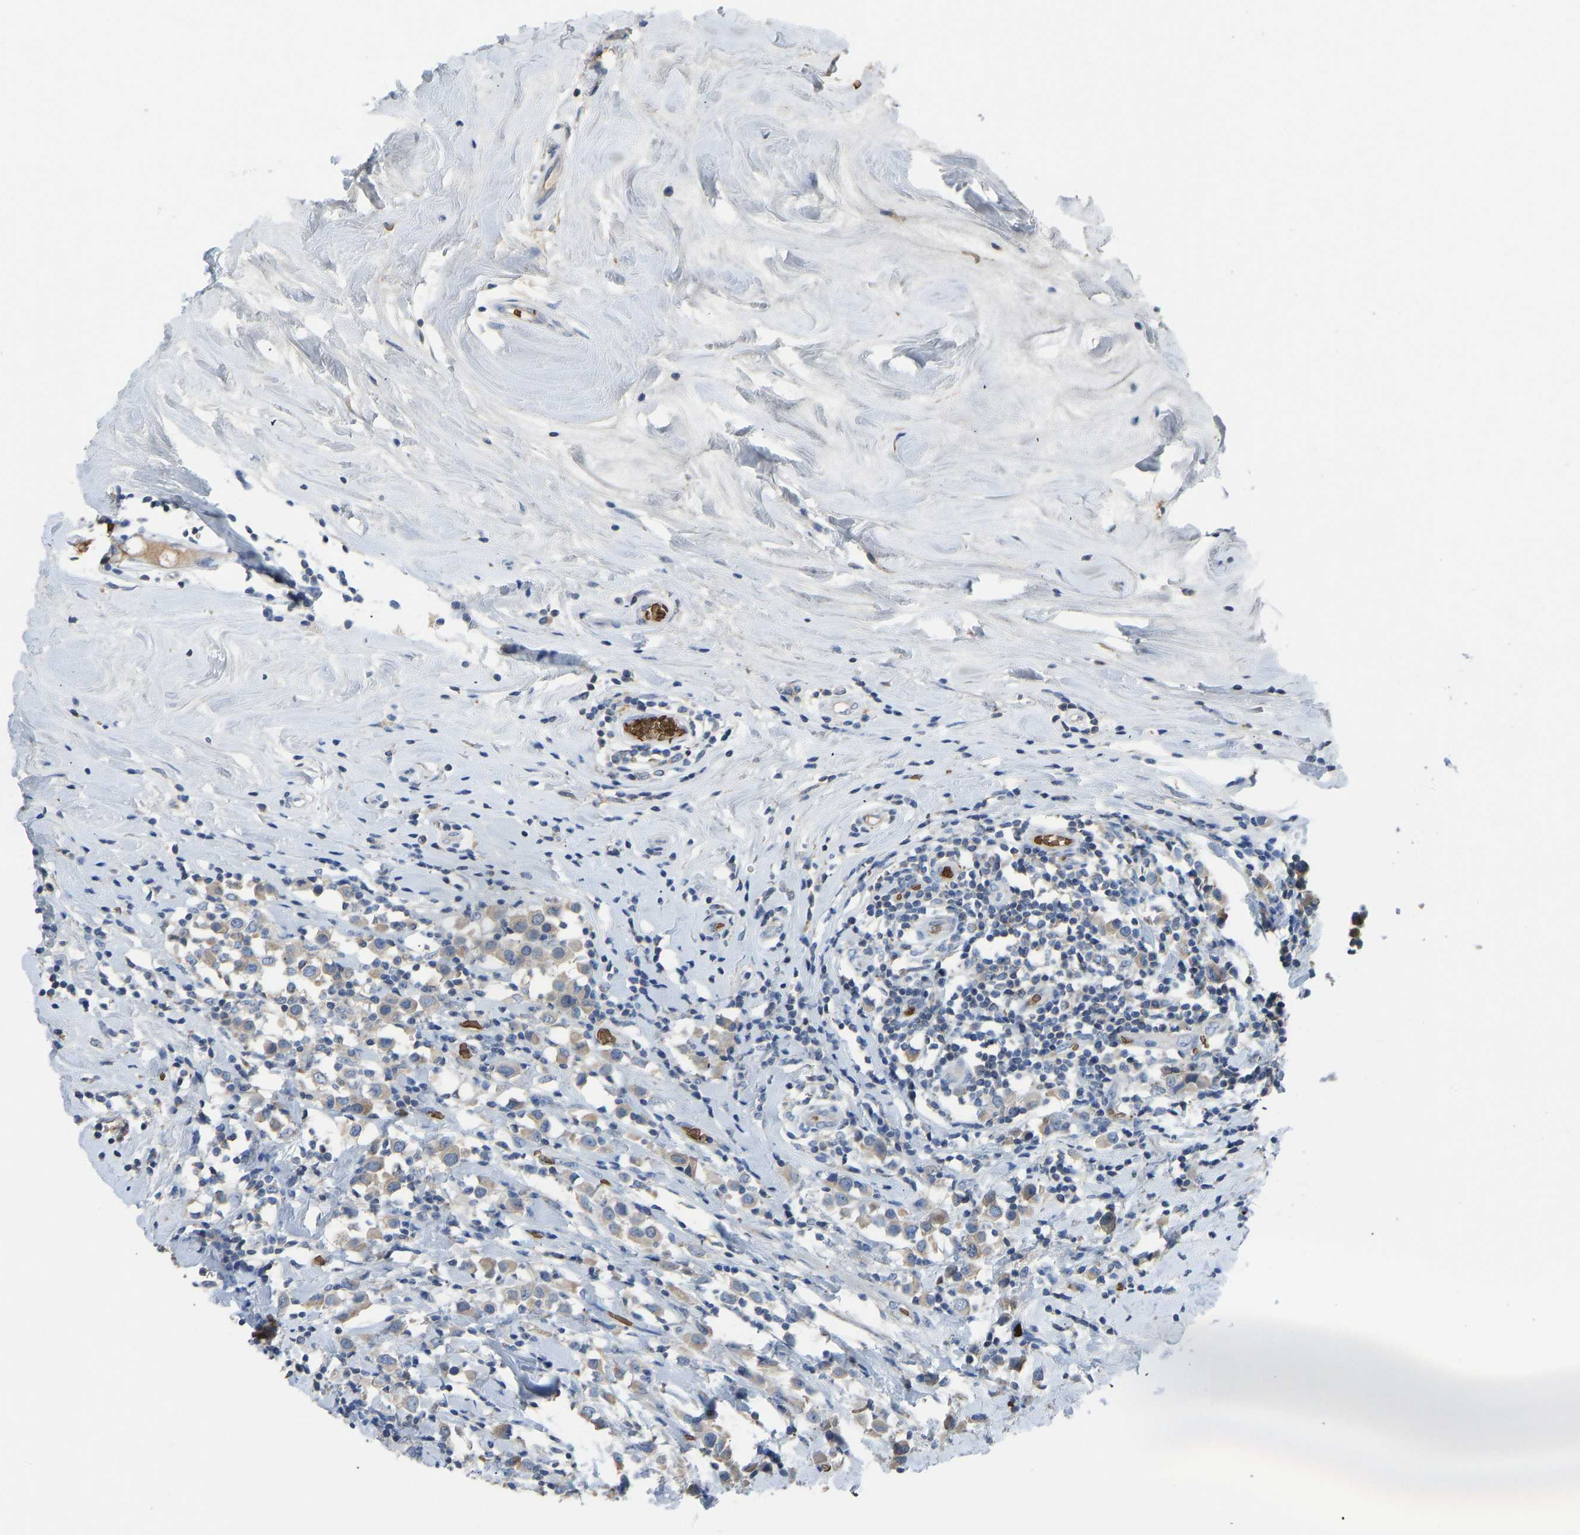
{"staining": {"intensity": "weak", "quantity": "<25%", "location": "cytoplasmic/membranous"}, "tissue": "breast cancer", "cell_type": "Tumor cells", "image_type": "cancer", "snomed": [{"axis": "morphology", "description": "Duct carcinoma"}, {"axis": "topography", "description": "Breast"}], "caption": "Breast cancer was stained to show a protein in brown. There is no significant positivity in tumor cells.", "gene": "PIGS", "patient": {"sex": "female", "age": 61}}